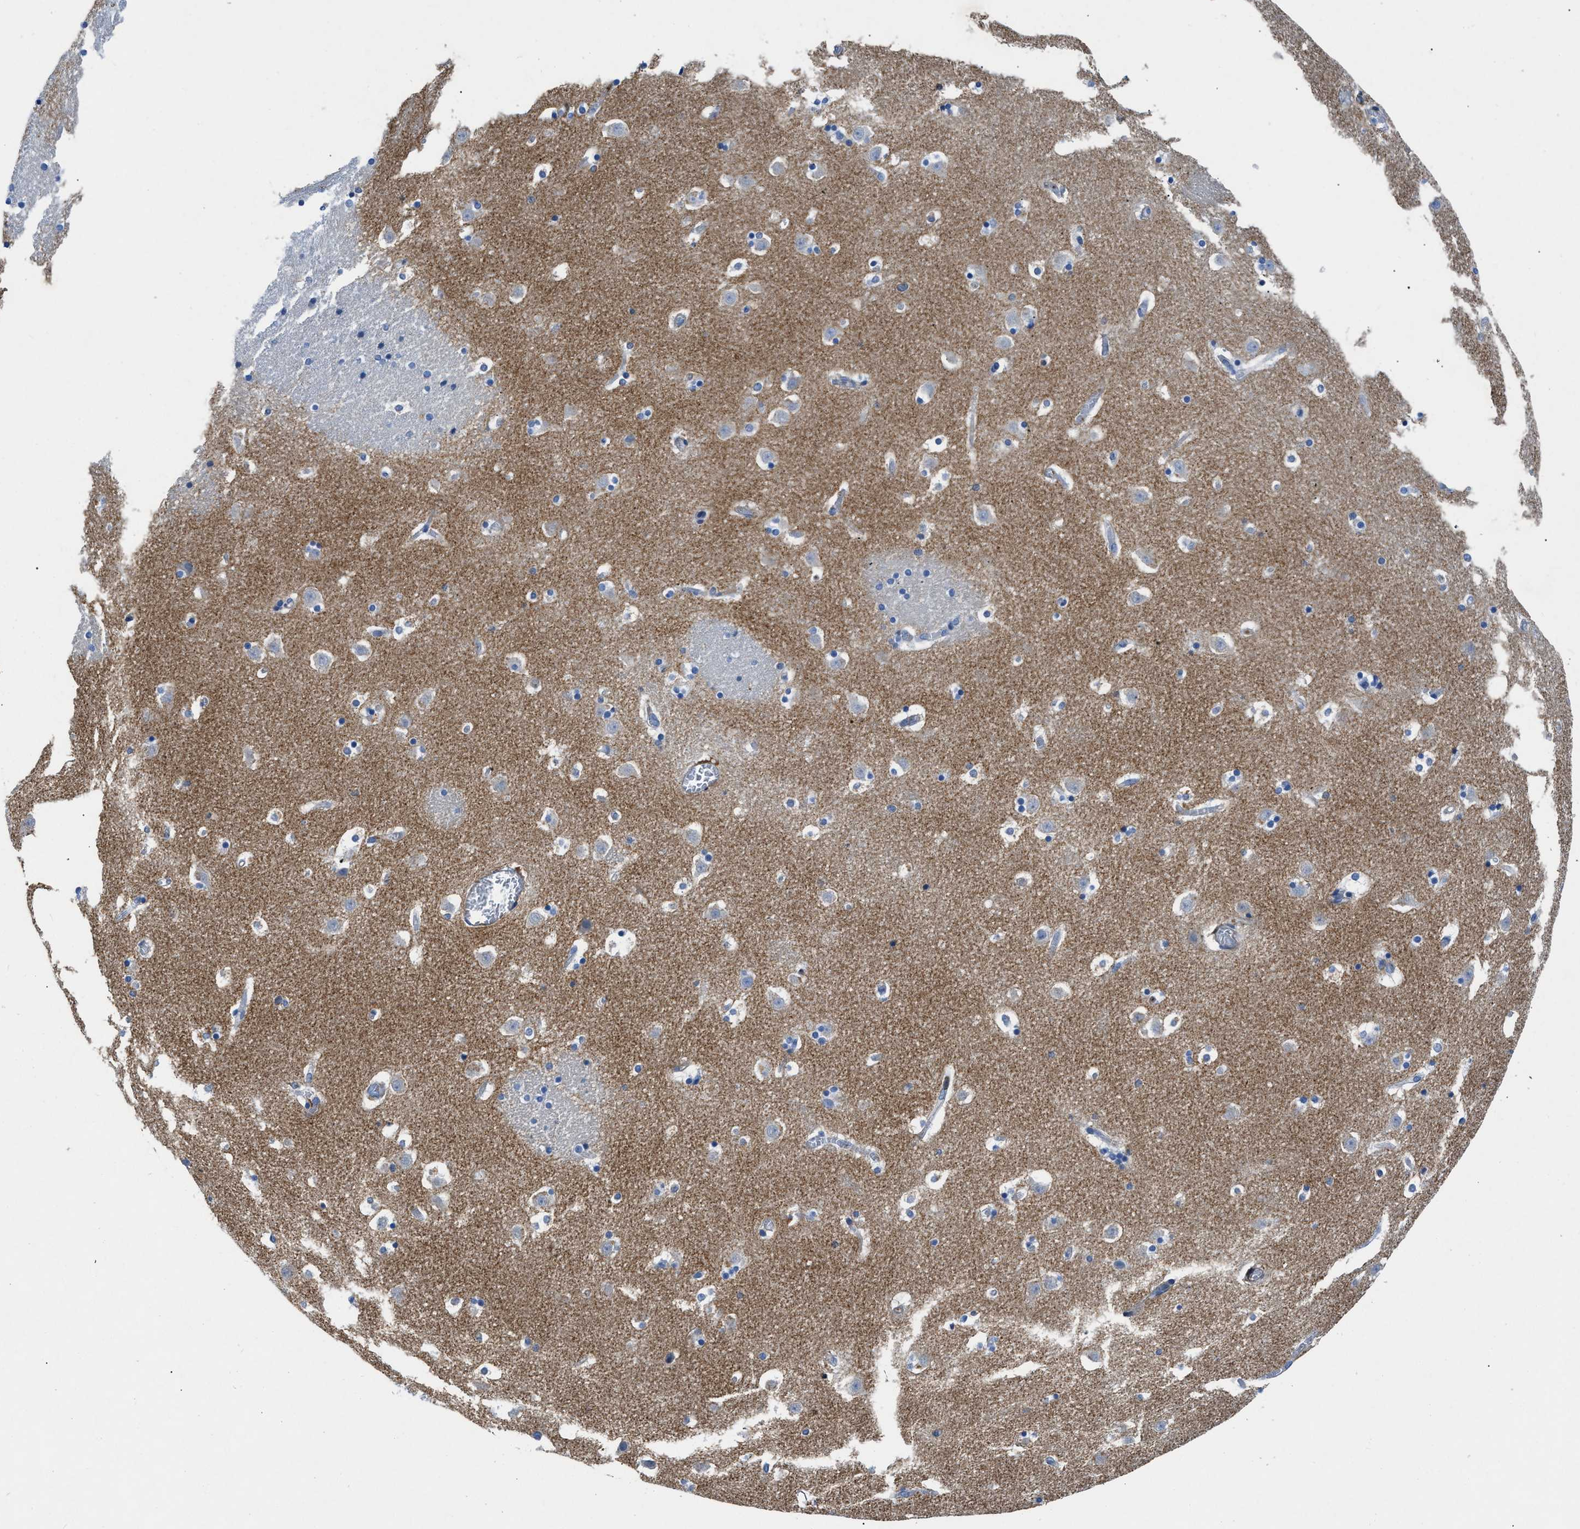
{"staining": {"intensity": "negative", "quantity": "none", "location": "none"}, "tissue": "caudate", "cell_type": "Glial cells", "image_type": "normal", "snomed": [{"axis": "morphology", "description": "Normal tissue, NOS"}, {"axis": "topography", "description": "Lateral ventricle wall"}], "caption": "Immunohistochemistry micrograph of unremarkable caudate: human caudate stained with DAB demonstrates no significant protein positivity in glial cells. Nuclei are stained in blue.", "gene": "ATP6V0D1", "patient": {"sex": "male", "age": 45}}